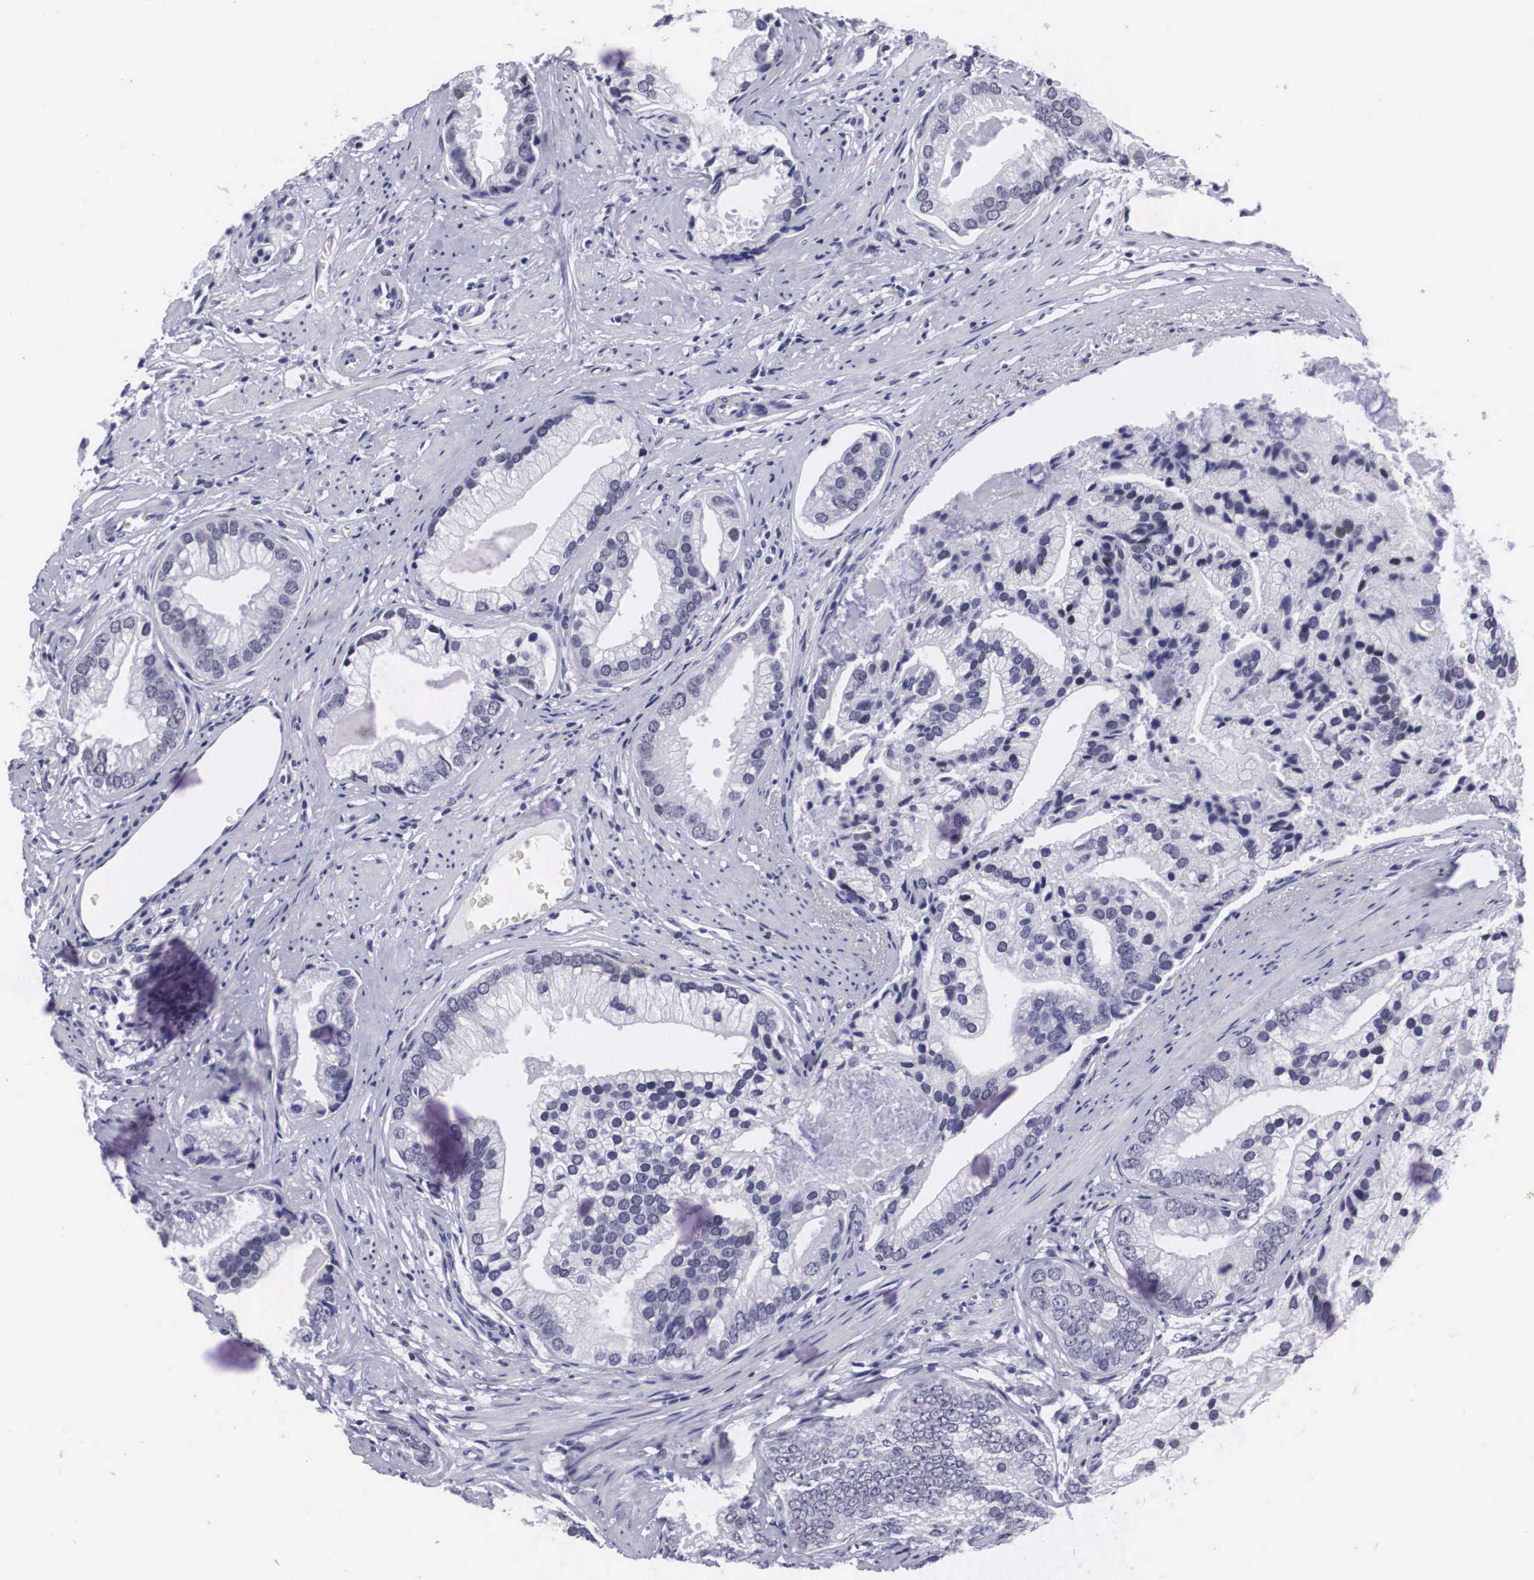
{"staining": {"intensity": "negative", "quantity": "none", "location": "none"}, "tissue": "prostate cancer", "cell_type": "Tumor cells", "image_type": "cancer", "snomed": [{"axis": "morphology", "description": "Adenocarcinoma, Low grade"}, {"axis": "topography", "description": "Prostate"}], "caption": "High power microscopy histopathology image of an immunohistochemistry photomicrograph of prostate cancer (adenocarcinoma (low-grade)), revealing no significant positivity in tumor cells. (Brightfield microscopy of DAB (3,3'-diaminobenzidine) immunohistochemistry (IHC) at high magnification).", "gene": "C22orf31", "patient": {"sex": "male", "age": 71}}